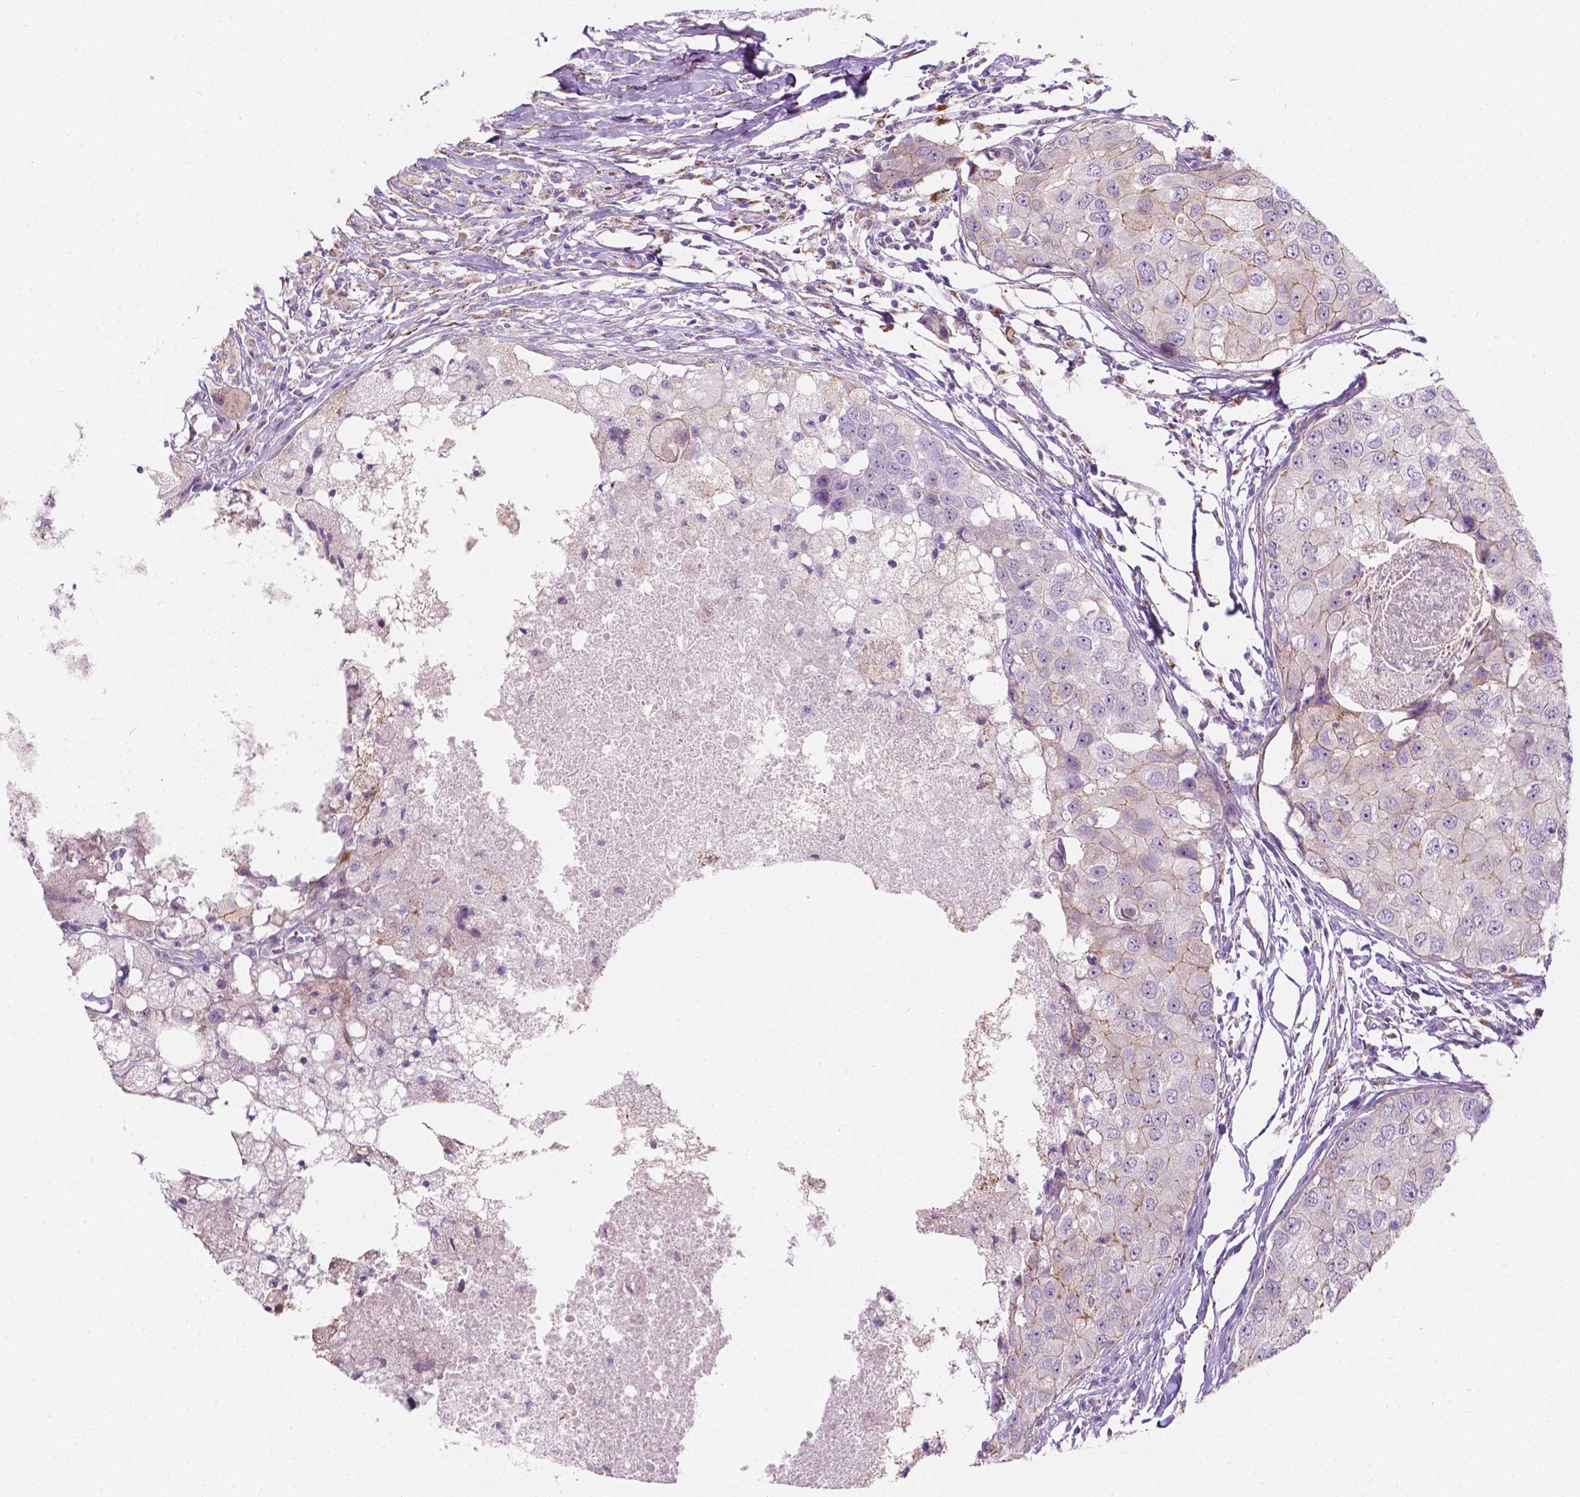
{"staining": {"intensity": "weak", "quantity": "<25%", "location": "cytoplasmic/membranous"}, "tissue": "breast cancer", "cell_type": "Tumor cells", "image_type": "cancer", "snomed": [{"axis": "morphology", "description": "Duct carcinoma"}, {"axis": "topography", "description": "Breast"}], "caption": "Breast cancer (intraductal carcinoma) was stained to show a protein in brown. There is no significant positivity in tumor cells.", "gene": "NOS1AP", "patient": {"sex": "female", "age": 27}}